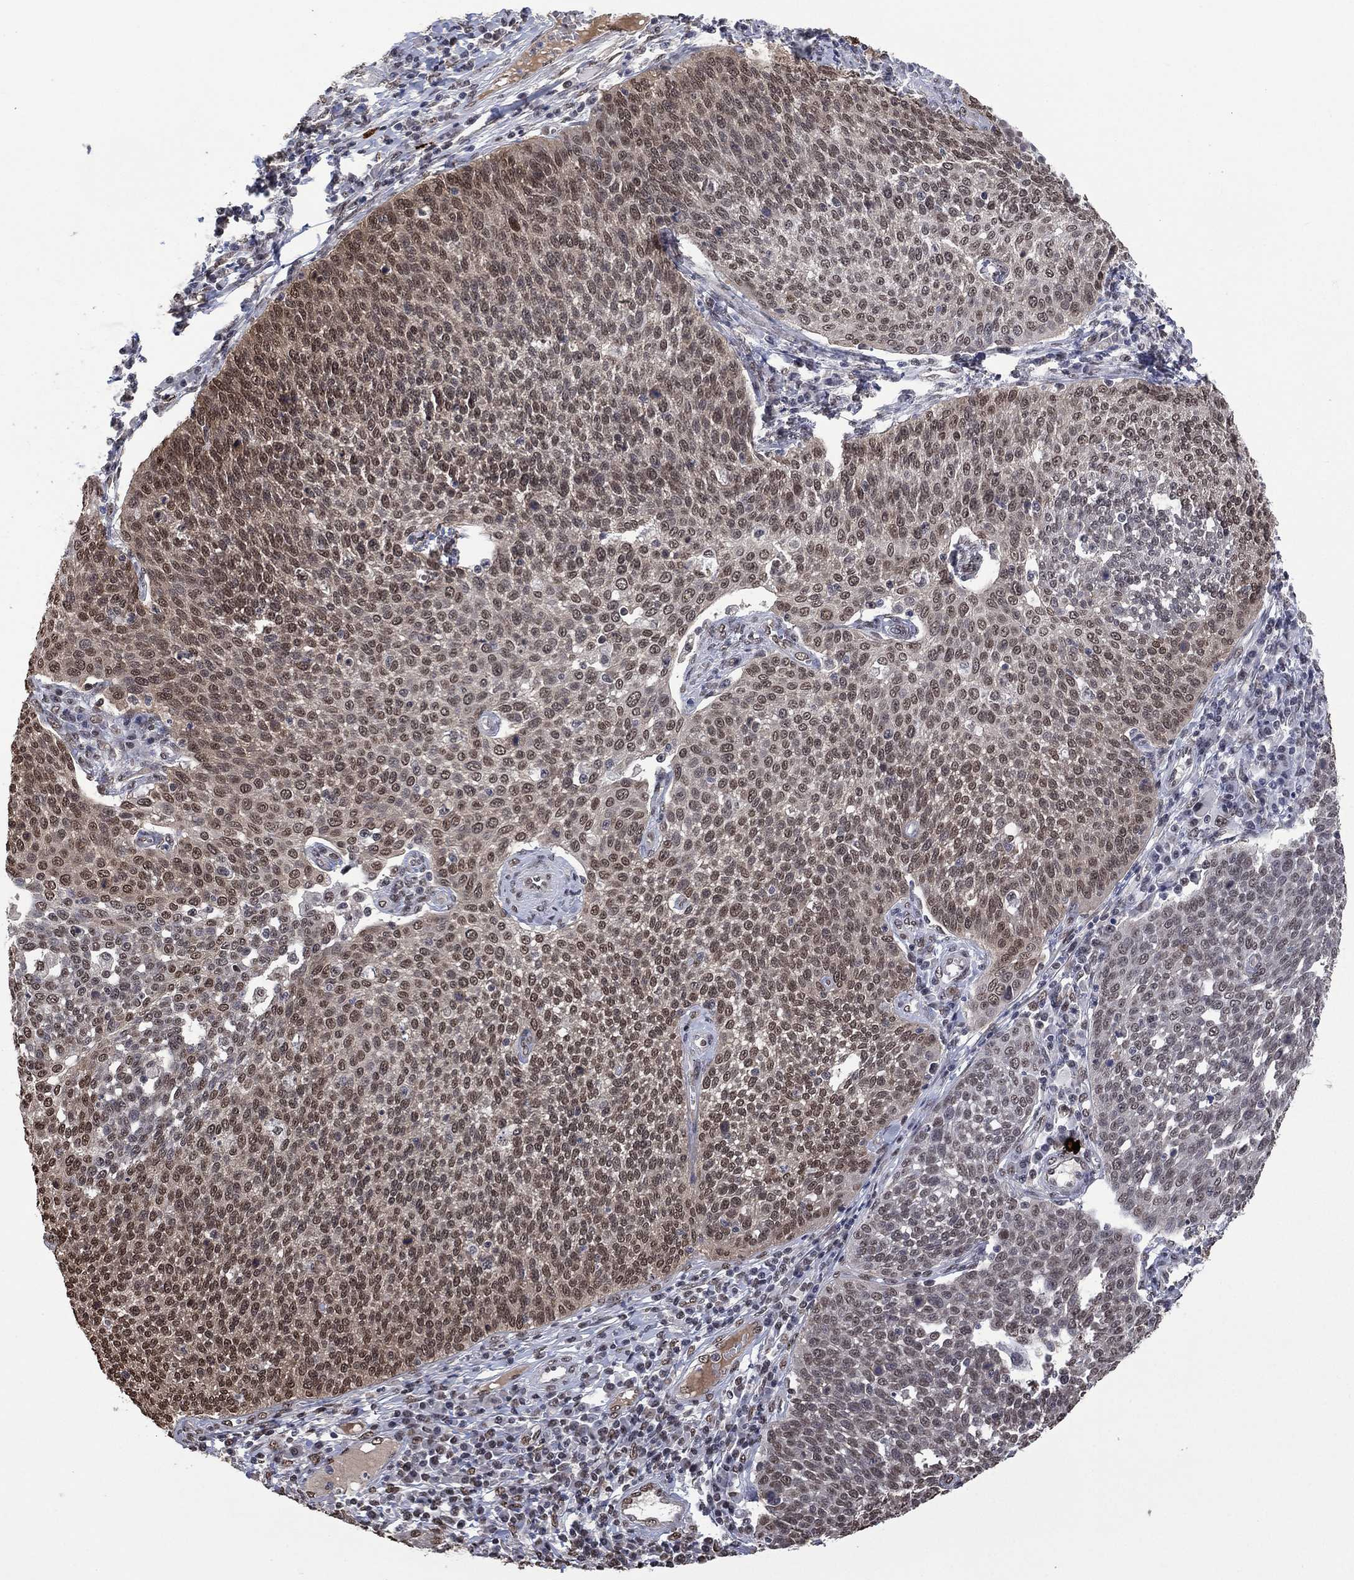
{"staining": {"intensity": "weak", "quantity": "25%-75%", "location": "nuclear"}, "tissue": "cervical cancer", "cell_type": "Tumor cells", "image_type": "cancer", "snomed": [{"axis": "morphology", "description": "Squamous cell carcinoma, NOS"}, {"axis": "topography", "description": "Cervix"}], "caption": "Cervical cancer (squamous cell carcinoma) stained with a protein marker reveals weak staining in tumor cells.", "gene": "EHMT1", "patient": {"sex": "female", "age": 34}}